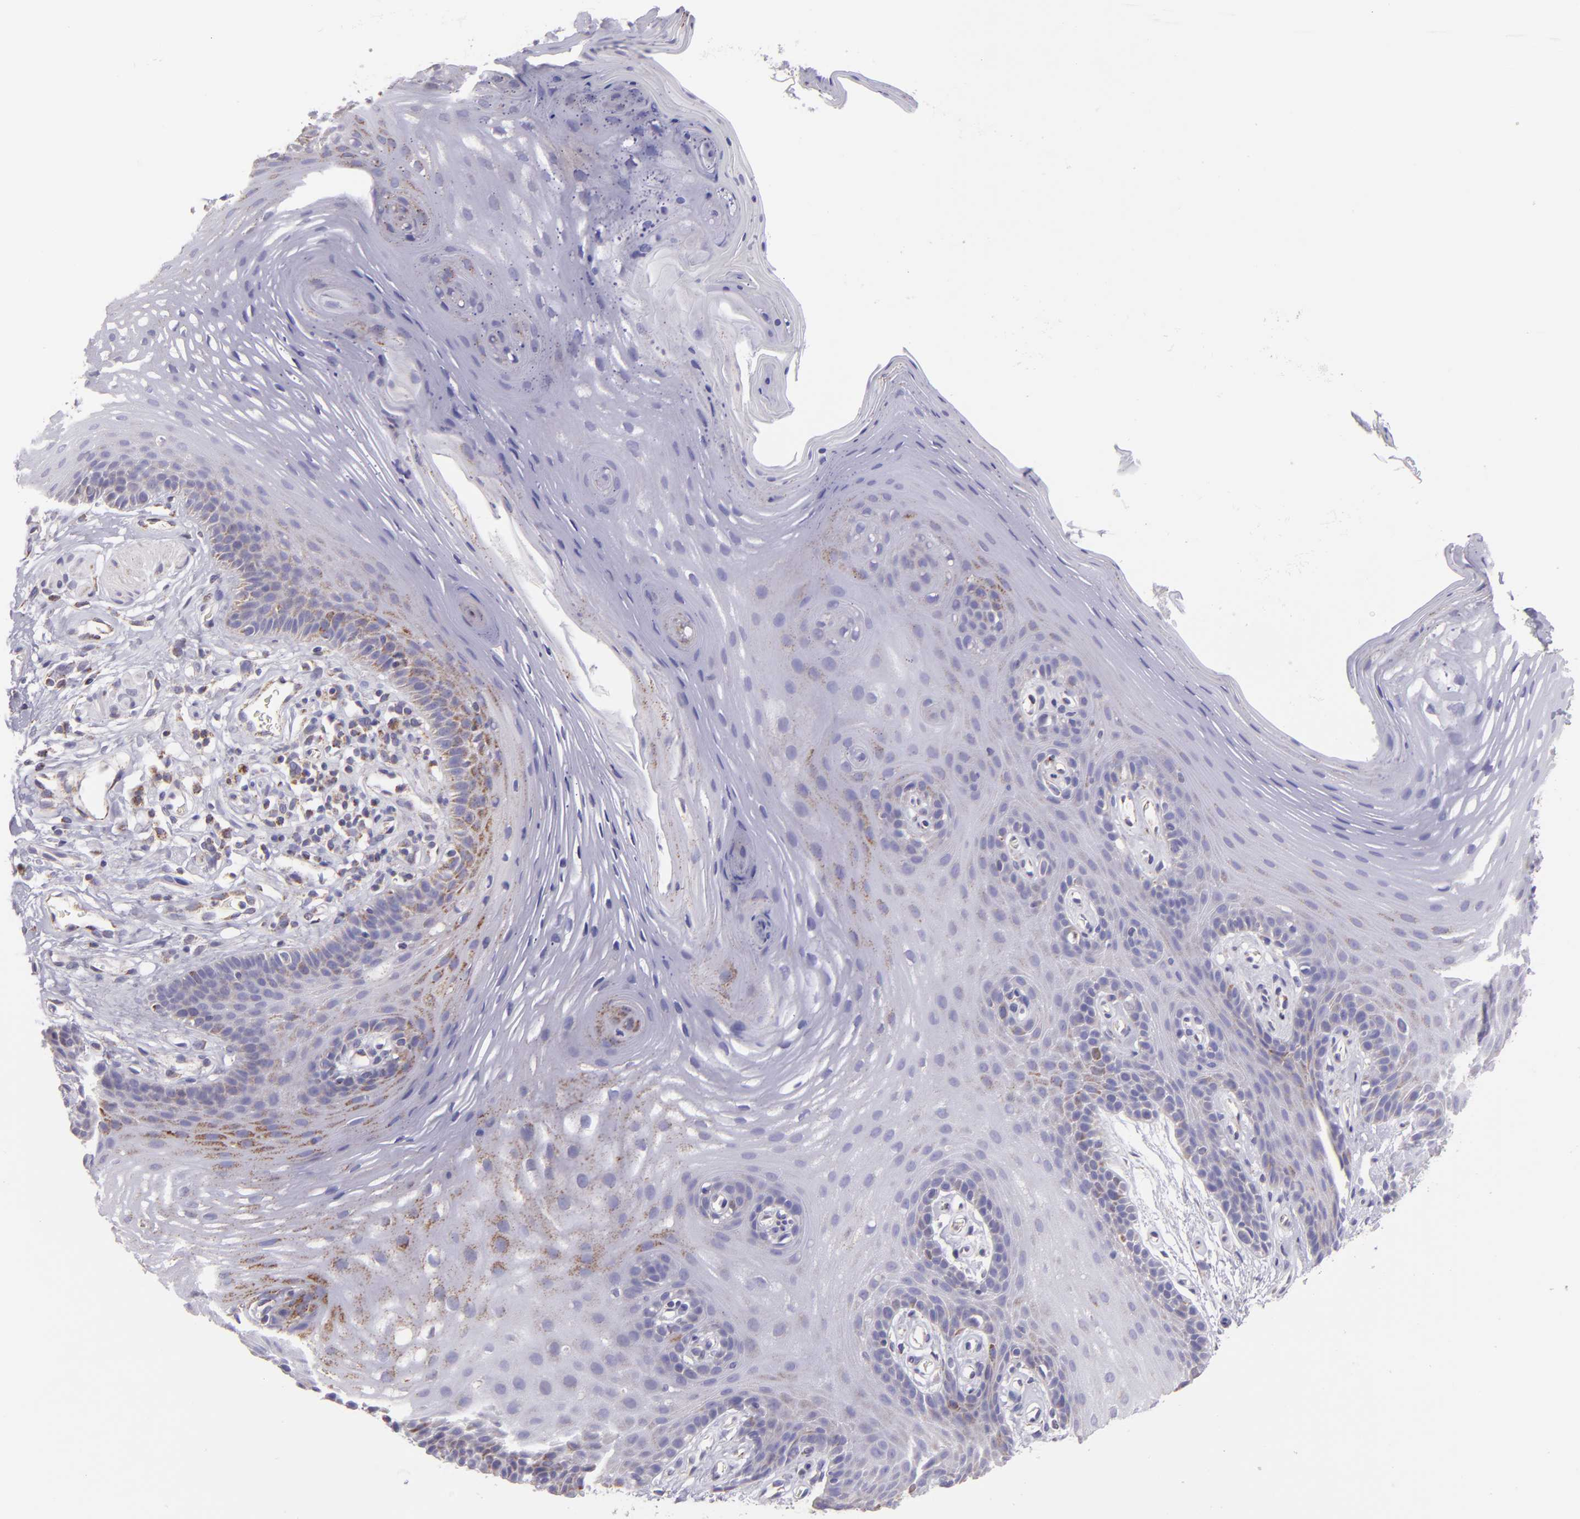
{"staining": {"intensity": "moderate", "quantity": "<25%", "location": "cytoplasmic/membranous"}, "tissue": "oral mucosa", "cell_type": "Squamous epithelial cells", "image_type": "normal", "snomed": [{"axis": "morphology", "description": "Normal tissue, NOS"}, {"axis": "topography", "description": "Oral tissue"}], "caption": "An image of human oral mucosa stained for a protein displays moderate cytoplasmic/membranous brown staining in squamous epithelial cells. (Brightfield microscopy of DAB IHC at high magnification).", "gene": "HSPD1", "patient": {"sex": "male", "age": 62}}